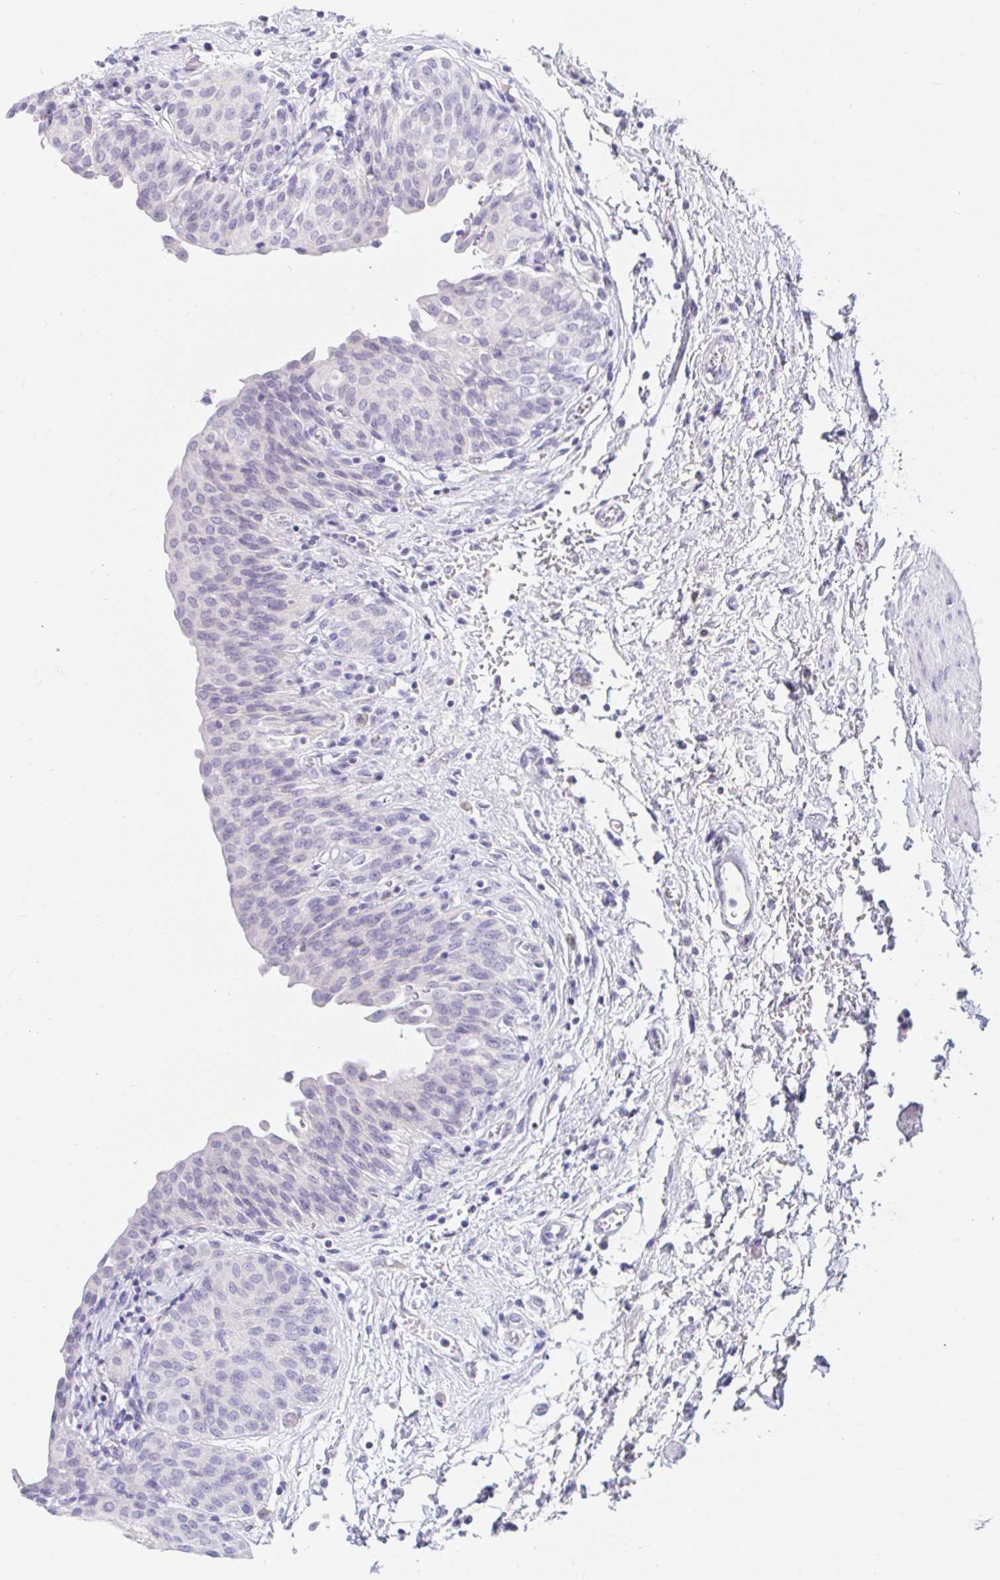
{"staining": {"intensity": "negative", "quantity": "none", "location": "none"}, "tissue": "urinary bladder", "cell_type": "Urothelial cells", "image_type": "normal", "snomed": [{"axis": "morphology", "description": "Normal tissue, NOS"}, {"axis": "topography", "description": "Urinary bladder"}], "caption": "IHC photomicrograph of unremarkable human urinary bladder stained for a protein (brown), which exhibits no expression in urothelial cells. Brightfield microscopy of IHC stained with DAB (3,3'-diaminobenzidine) (brown) and hematoxylin (blue), captured at high magnification.", "gene": "TEX44", "patient": {"sex": "male", "age": 68}}